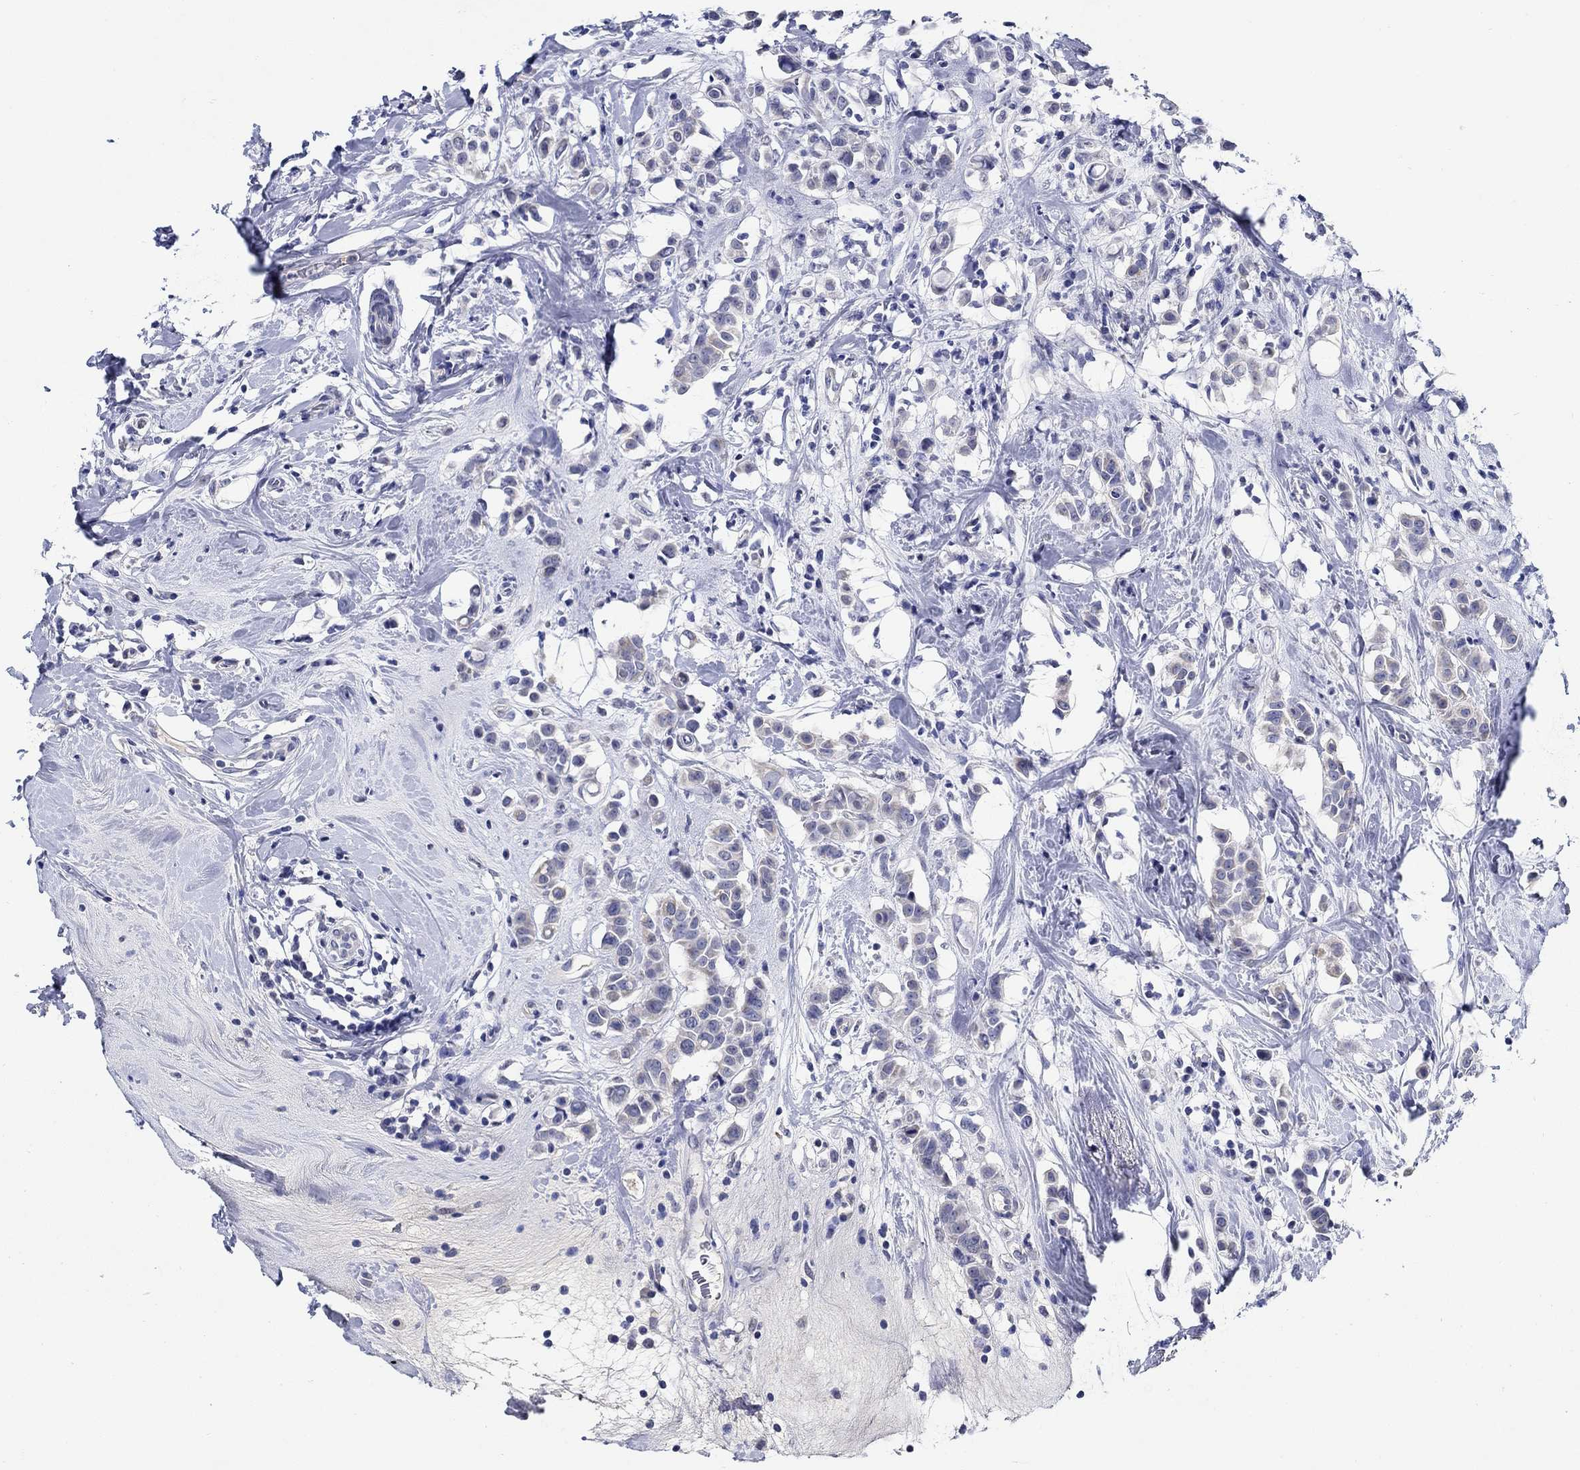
{"staining": {"intensity": "weak", "quantity": "<25%", "location": "cytoplasmic/membranous"}, "tissue": "breast cancer", "cell_type": "Tumor cells", "image_type": "cancer", "snomed": [{"axis": "morphology", "description": "Duct carcinoma"}, {"axis": "topography", "description": "Breast"}], "caption": "IHC histopathology image of breast cancer (infiltrating ductal carcinoma) stained for a protein (brown), which shows no expression in tumor cells.", "gene": "MC2R", "patient": {"sex": "female", "age": 27}}